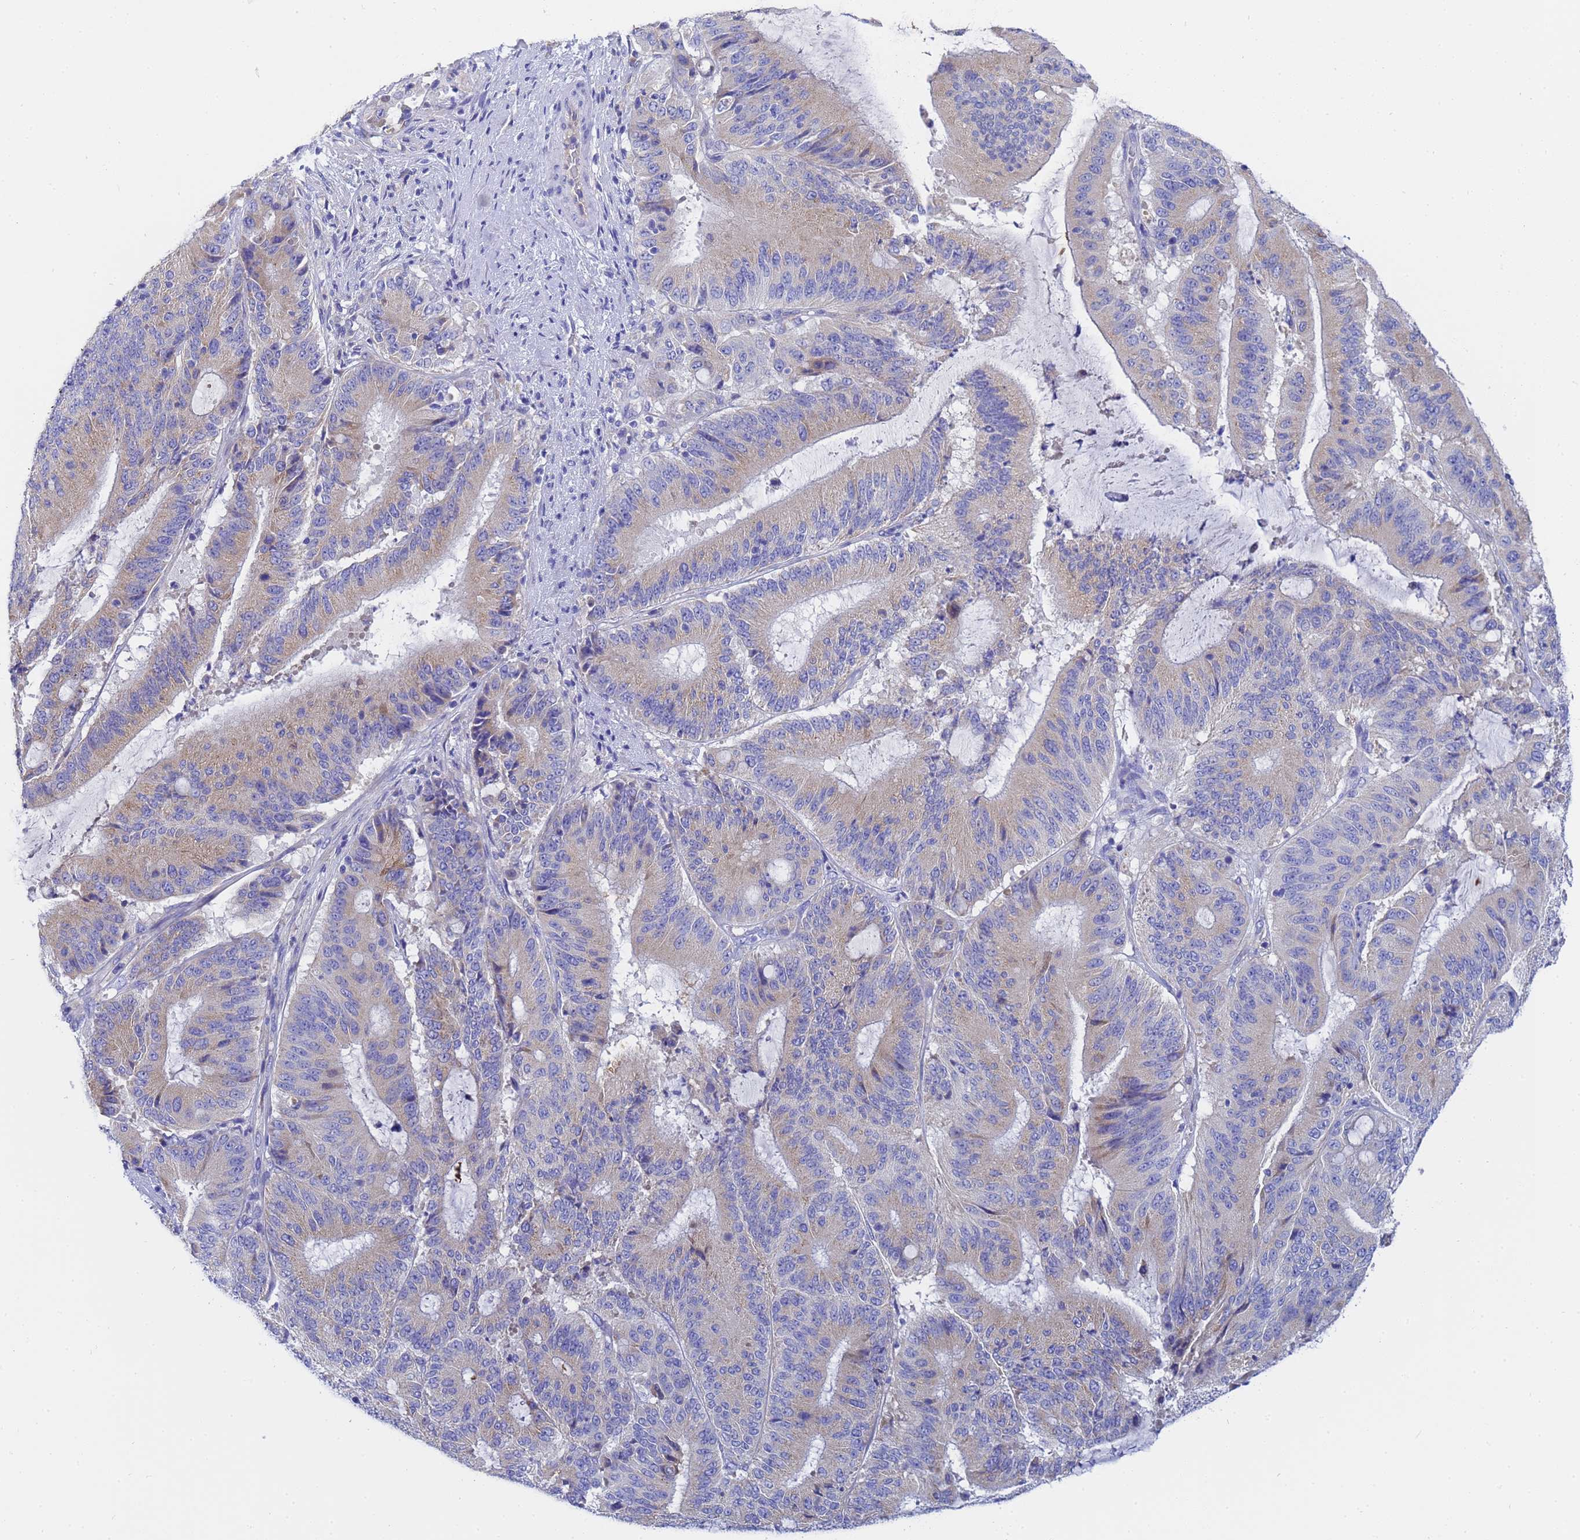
{"staining": {"intensity": "weak", "quantity": "25%-75%", "location": "cytoplasmic/membranous"}, "tissue": "liver cancer", "cell_type": "Tumor cells", "image_type": "cancer", "snomed": [{"axis": "morphology", "description": "Normal tissue, NOS"}, {"axis": "morphology", "description": "Cholangiocarcinoma"}, {"axis": "topography", "description": "Liver"}, {"axis": "topography", "description": "Peripheral nerve tissue"}], "caption": "Immunohistochemistry (DAB) staining of liver cancer shows weak cytoplasmic/membranous protein expression in about 25%-75% of tumor cells. The staining is performed using DAB brown chromogen to label protein expression. The nuclei are counter-stained blue using hematoxylin.", "gene": "TM4SF4", "patient": {"sex": "female", "age": 73}}